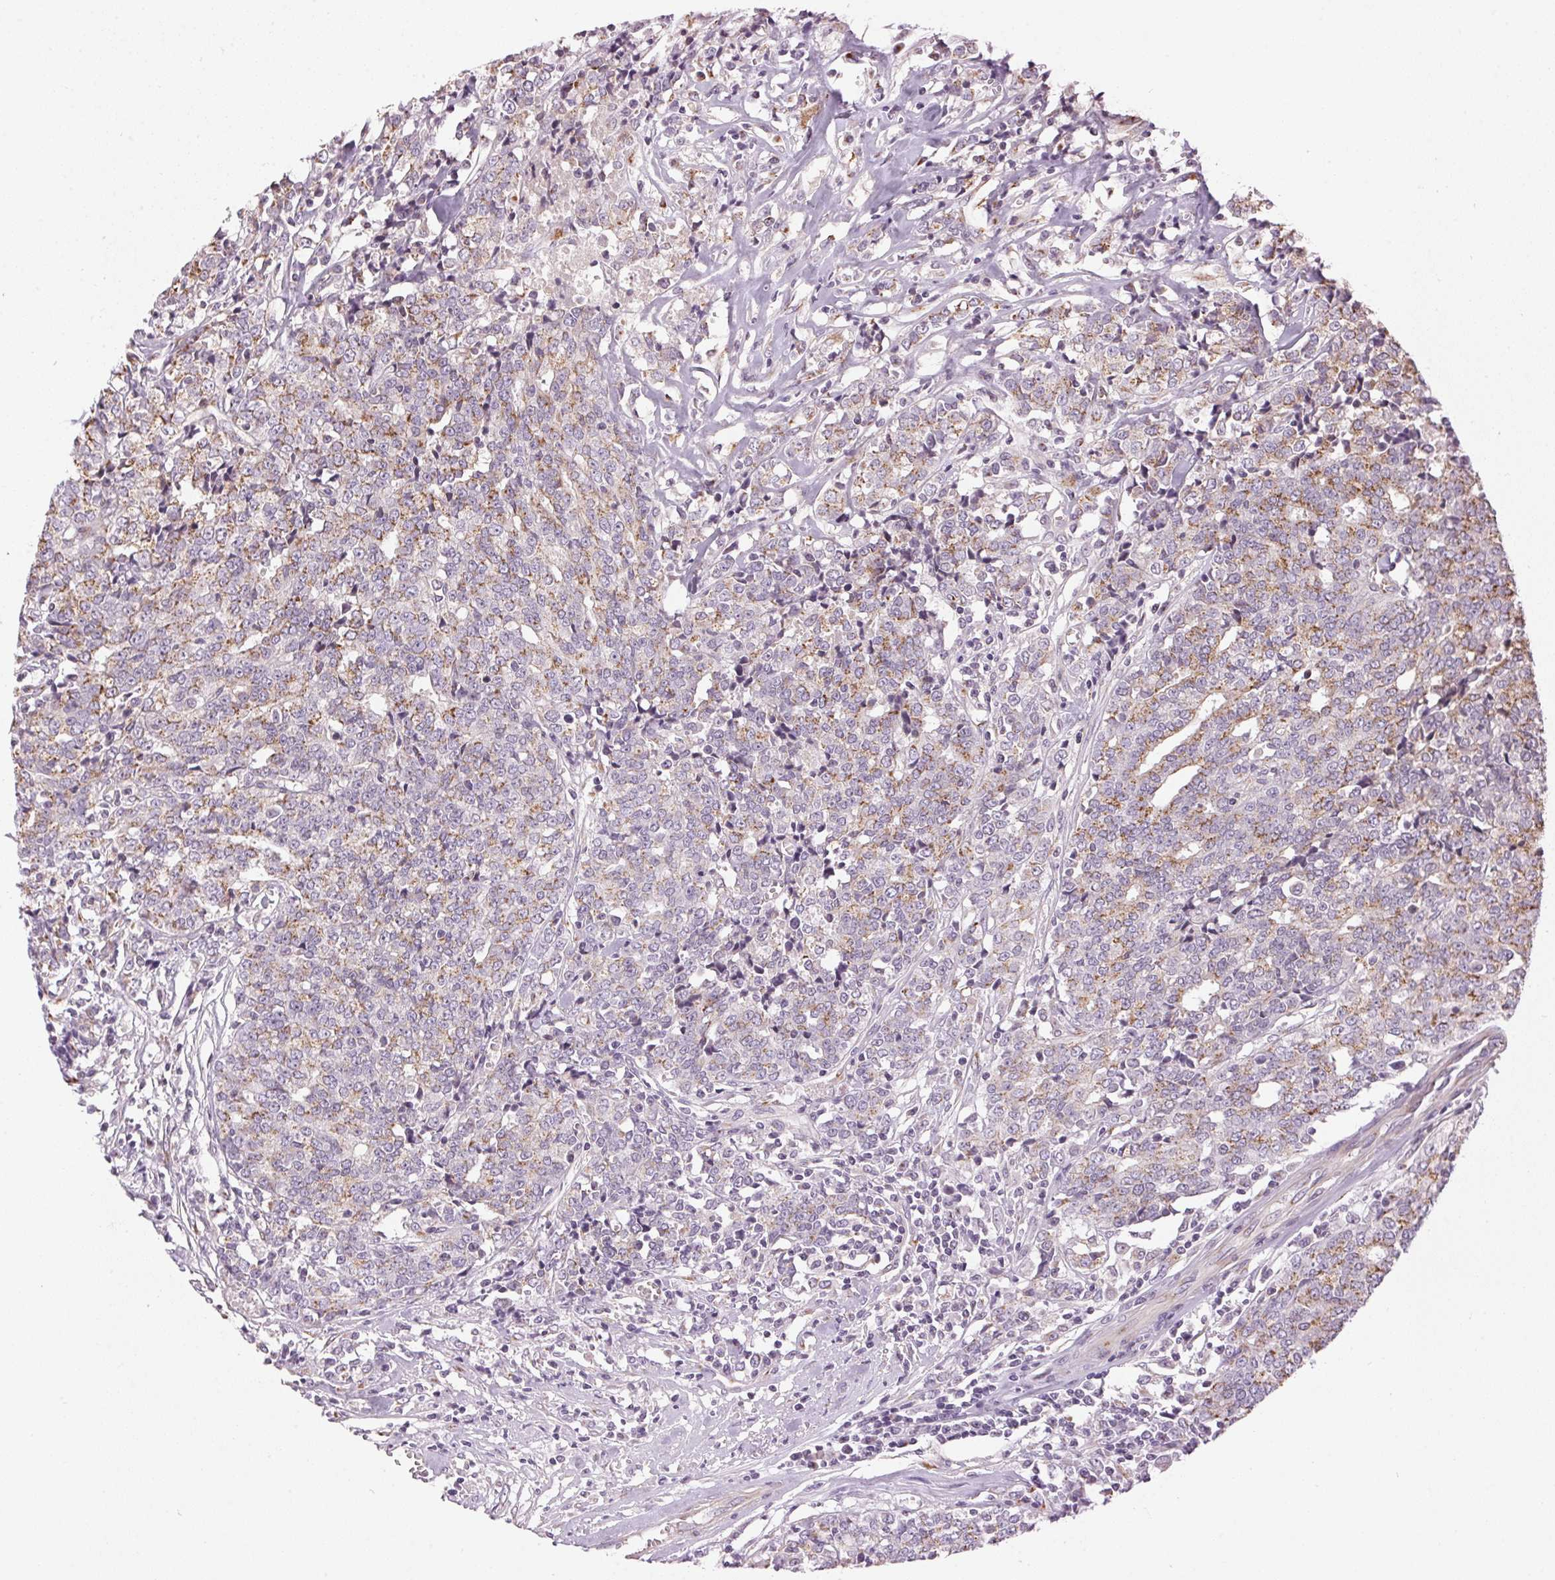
{"staining": {"intensity": "moderate", "quantity": "25%-75%", "location": "cytoplasmic/membranous"}, "tissue": "prostate cancer", "cell_type": "Tumor cells", "image_type": "cancer", "snomed": [{"axis": "morphology", "description": "Adenocarcinoma, High grade"}, {"axis": "topography", "description": "Prostate and seminal vesicle, NOS"}], "caption": "Immunohistochemistry (IHC) histopathology image of neoplastic tissue: human prostate cancer stained using IHC displays medium levels of moderate protein expression localized specifically in the cytoplasmic/membranous of tumor cells, appearing as a cytoplasmic/membranous brown color.", "gene": "GOLPH3", "patient": {"sex": "male", "age": 60}}